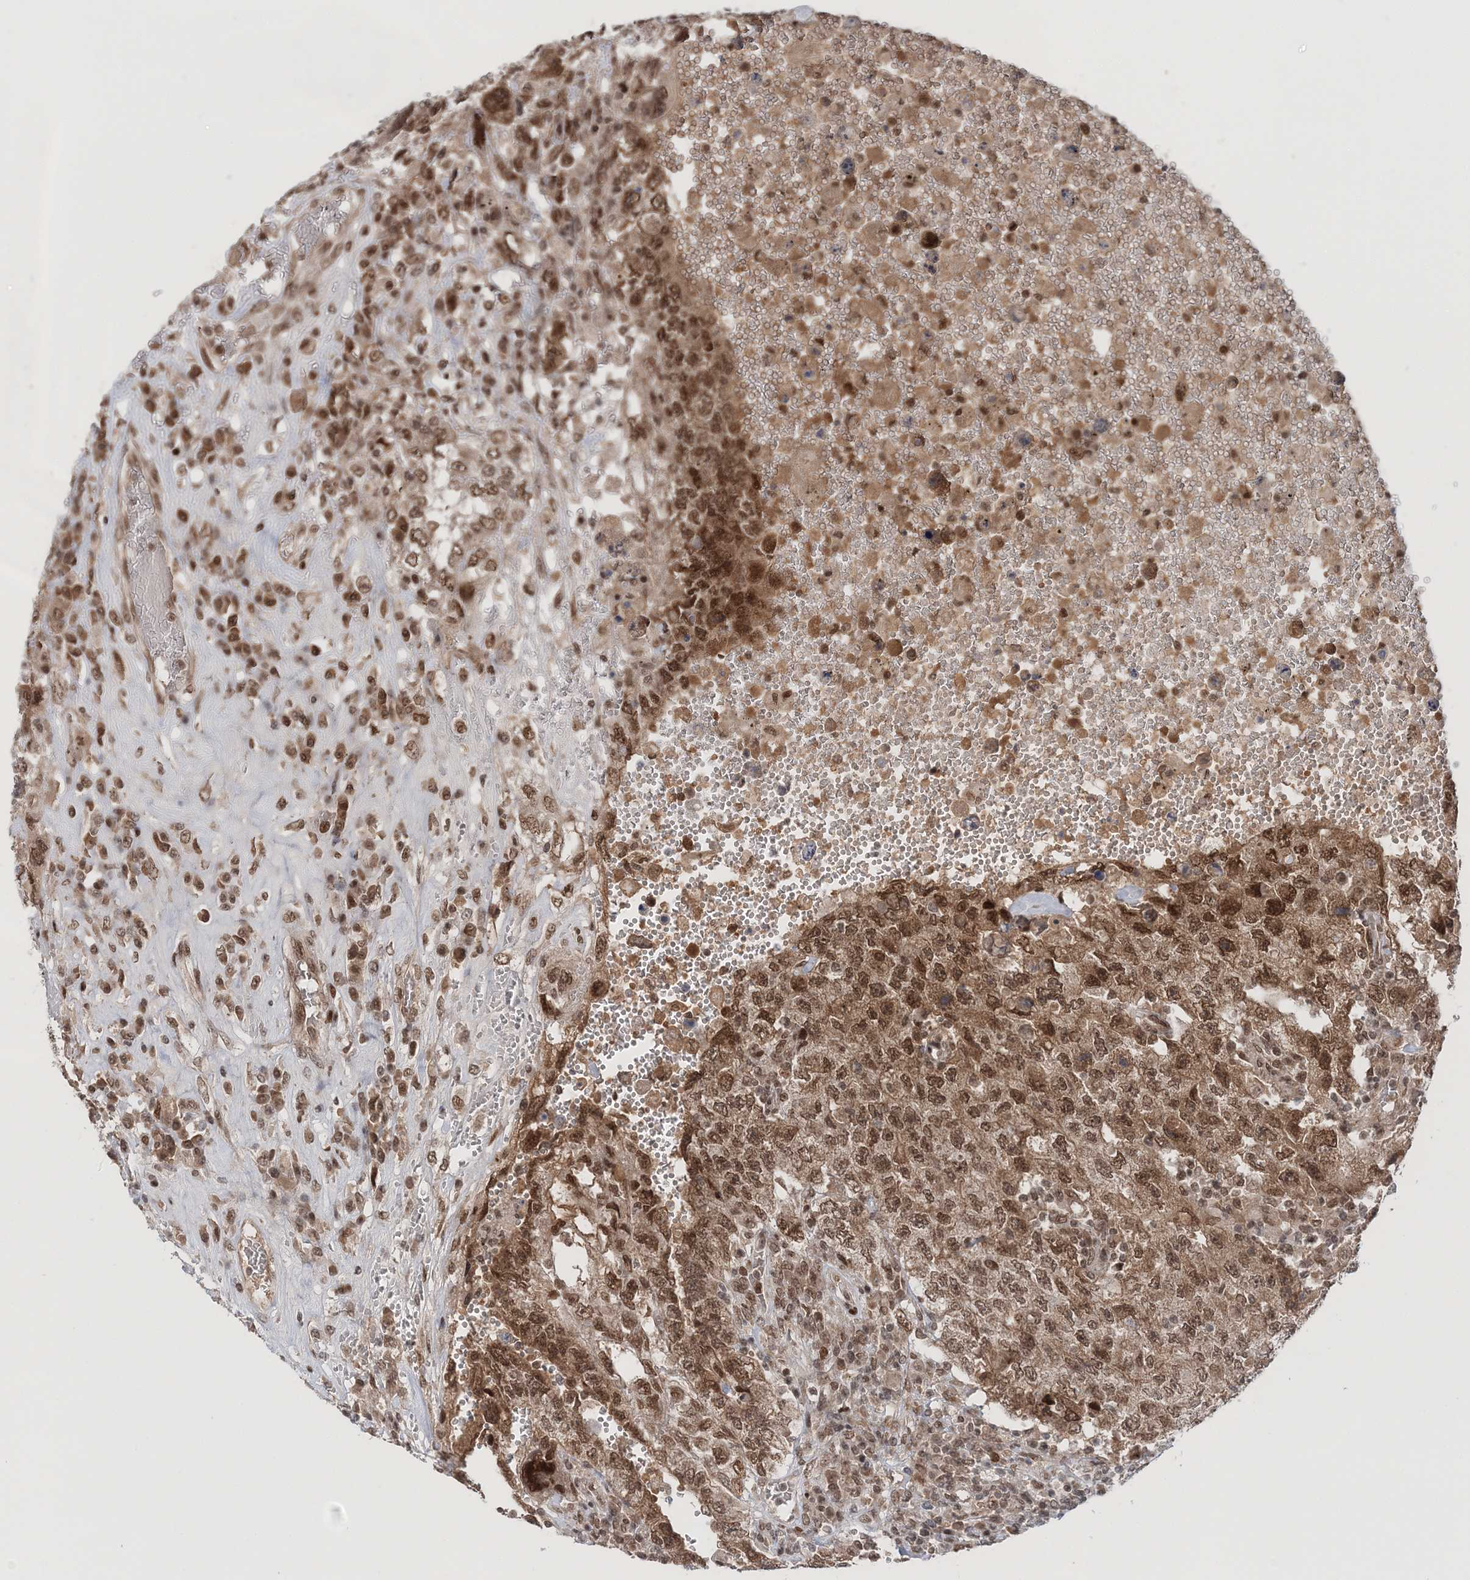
{"staining": {"intensity": "moderate", "quantity": ">75%", "location": "cytoplasmic/membranous,nuclear"}, "tissue": "testis cancer", "cell_type": "Tumor cells", "image_type": "cancer", "snomed": [{"axis": "morphology", "description": "Carcinoma, Embryonal, NOS"}, {"axis": "topography", "description": "Testis"}], "caption": "Moderate cytoplasmic/membranous and nuclear protein positivity is identified in approximately >75% of tumor cells in testis embryonal carcinoma.", "gene": "NOA1", "patient": {"sex": "male", "age": 26}}